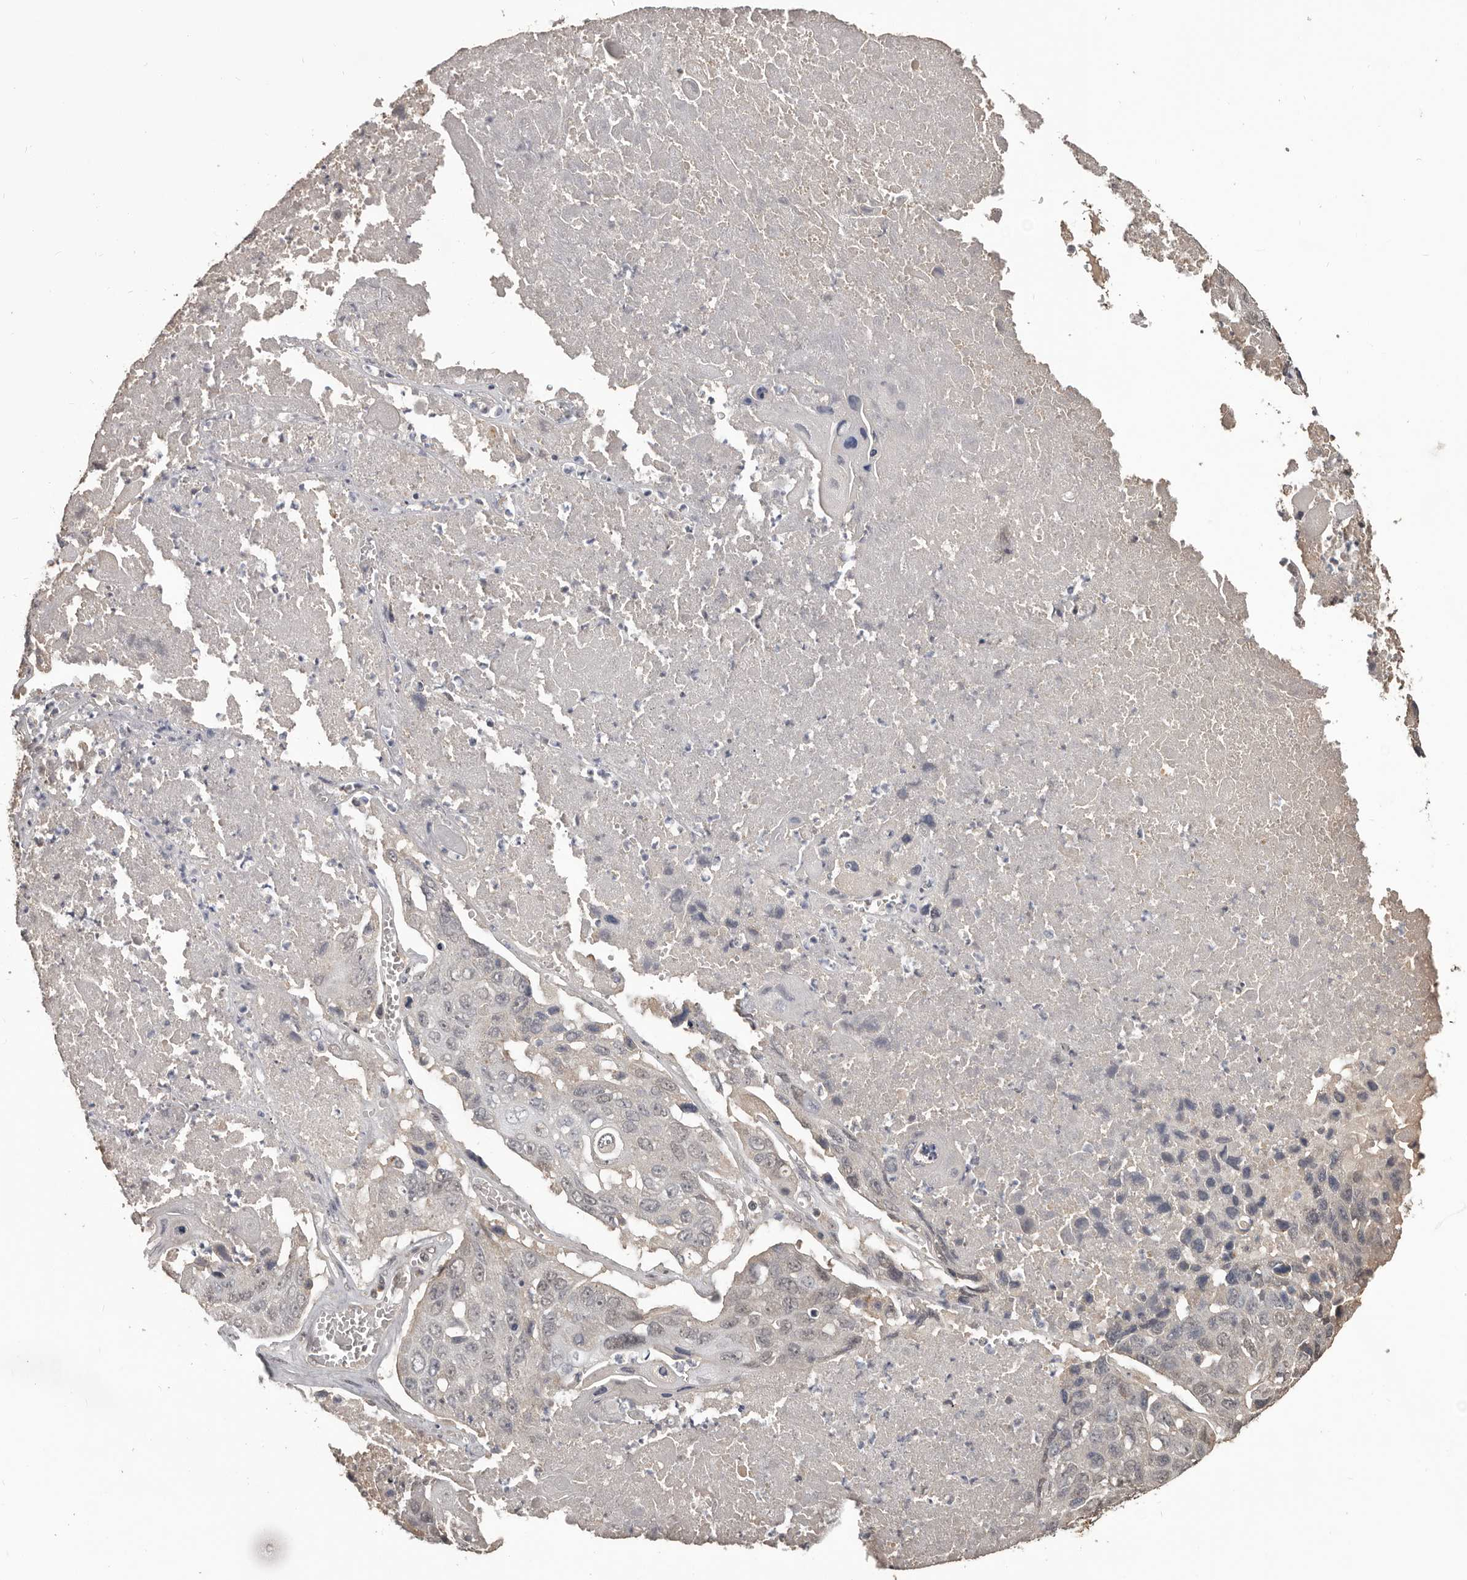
{"staining": {"intensity": "weak", "quantity": "25%-75%", "location": "nuclear"}, "tissue": "lung cancer", "cell_type": "Tumor cells", "image_type": "cancer", "snomed": [{"axis": "morphology", "description": "Squamous cell carcinoma, NOS"}, {"axis": "topography", "description": "Lung"}], "caption": "DAB (3,3'-diaminobenzidine) immunohistochemical staining of human squamous cell carcinoma (lung) demonstrates weak nuclear protein positivity in about 25%-75% of tumor cells. (DAB (3,3'-diaminobenzidine) IHC, brown staining for protein, blue staining for nuclei).", "gene": "ZFP14", "patient": {"sex": "male", "age": 61}}